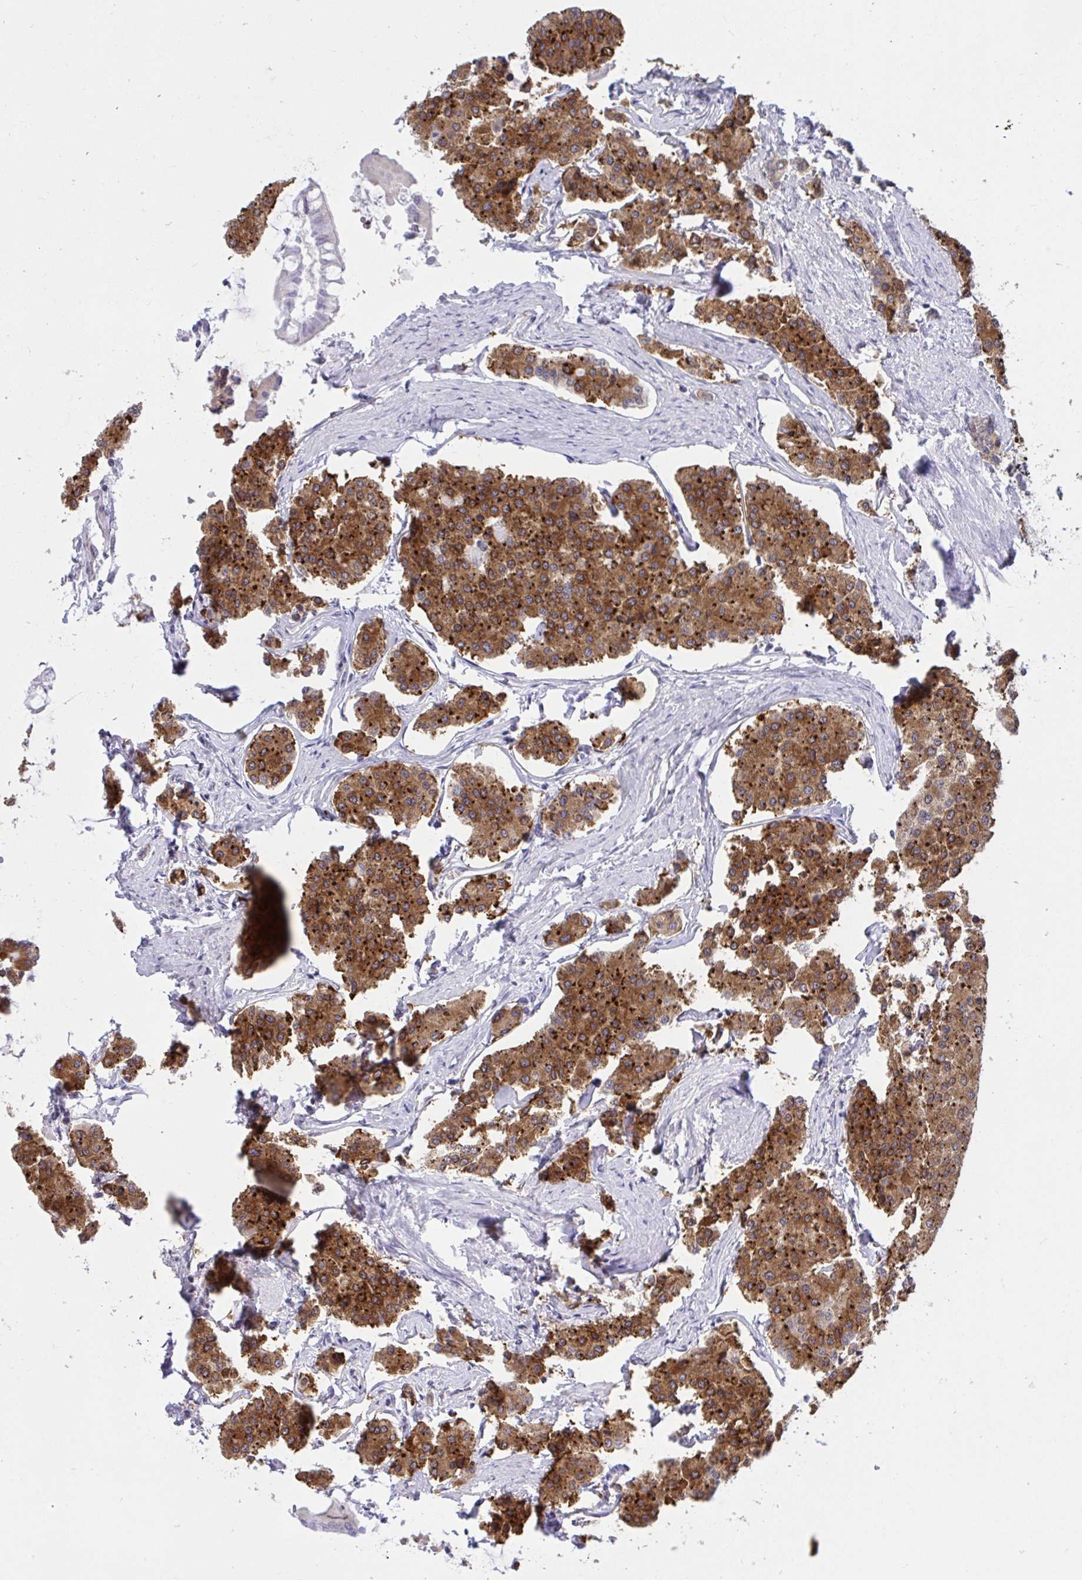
{"staining": {"intensity": "strong", "quantity": ">75%", "location": "cytoplasmic/membranous"}, "tissue": "carcinoid", "cell_type": "Tumor cells", "image_type": "cancer", "snomed": [{"axis": "morphology", "description": "Carcinoid, malignant, NOS"}, {"axis": "topography", "description": "Small intestine"}], "caption": "A high amount of strong cytoplasmic/membranous staining is identified in about >75% of tumor cells in carcinoid (malignant) tissue. Immunohistochemistry stains the protein of interest in brown and the nuclei are stained blue.", "gene": "CAMLG", "patient": {"sex": "female", "age": 65}}